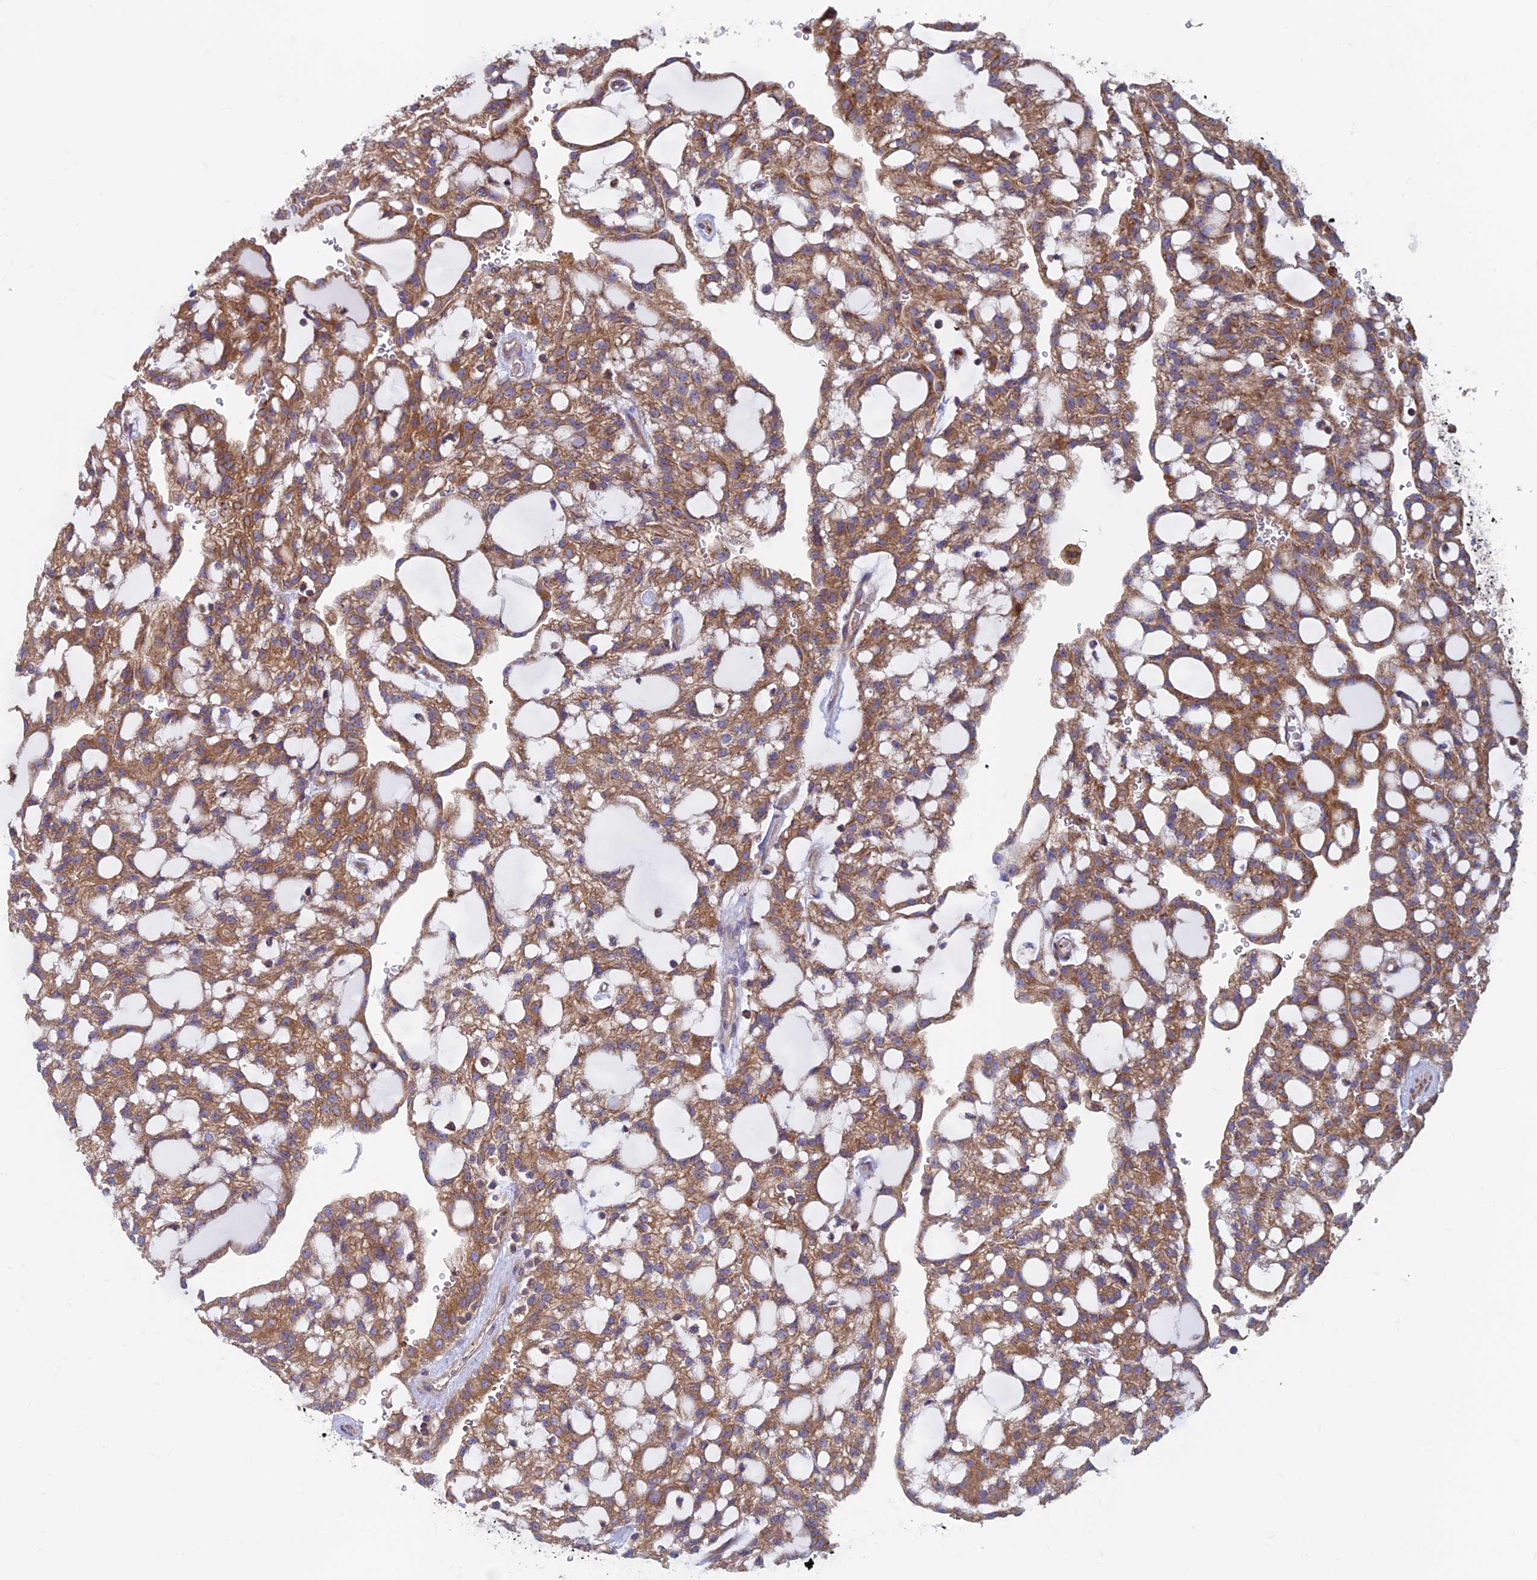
{"staining": {"intensity": "moderate", "quantity": ">75%", "location": "cytoplasmic/membranous"}, "tissue": "renal cancer", "cell_type": "Tumor cells", "image_type": "cancer", "snomed": [{"axis": "morphology", "description": "Adenocarcinoma, NOS"}, {"axis": "topography", "description": "Kidney"}], "caption": "Moderate cytoplasmic/membranous protein expression is appreciated in about >75% of tumor cells in renal cancer.", "gene": "DNM1L", "patient": {"sex": "male", "age": 63}}